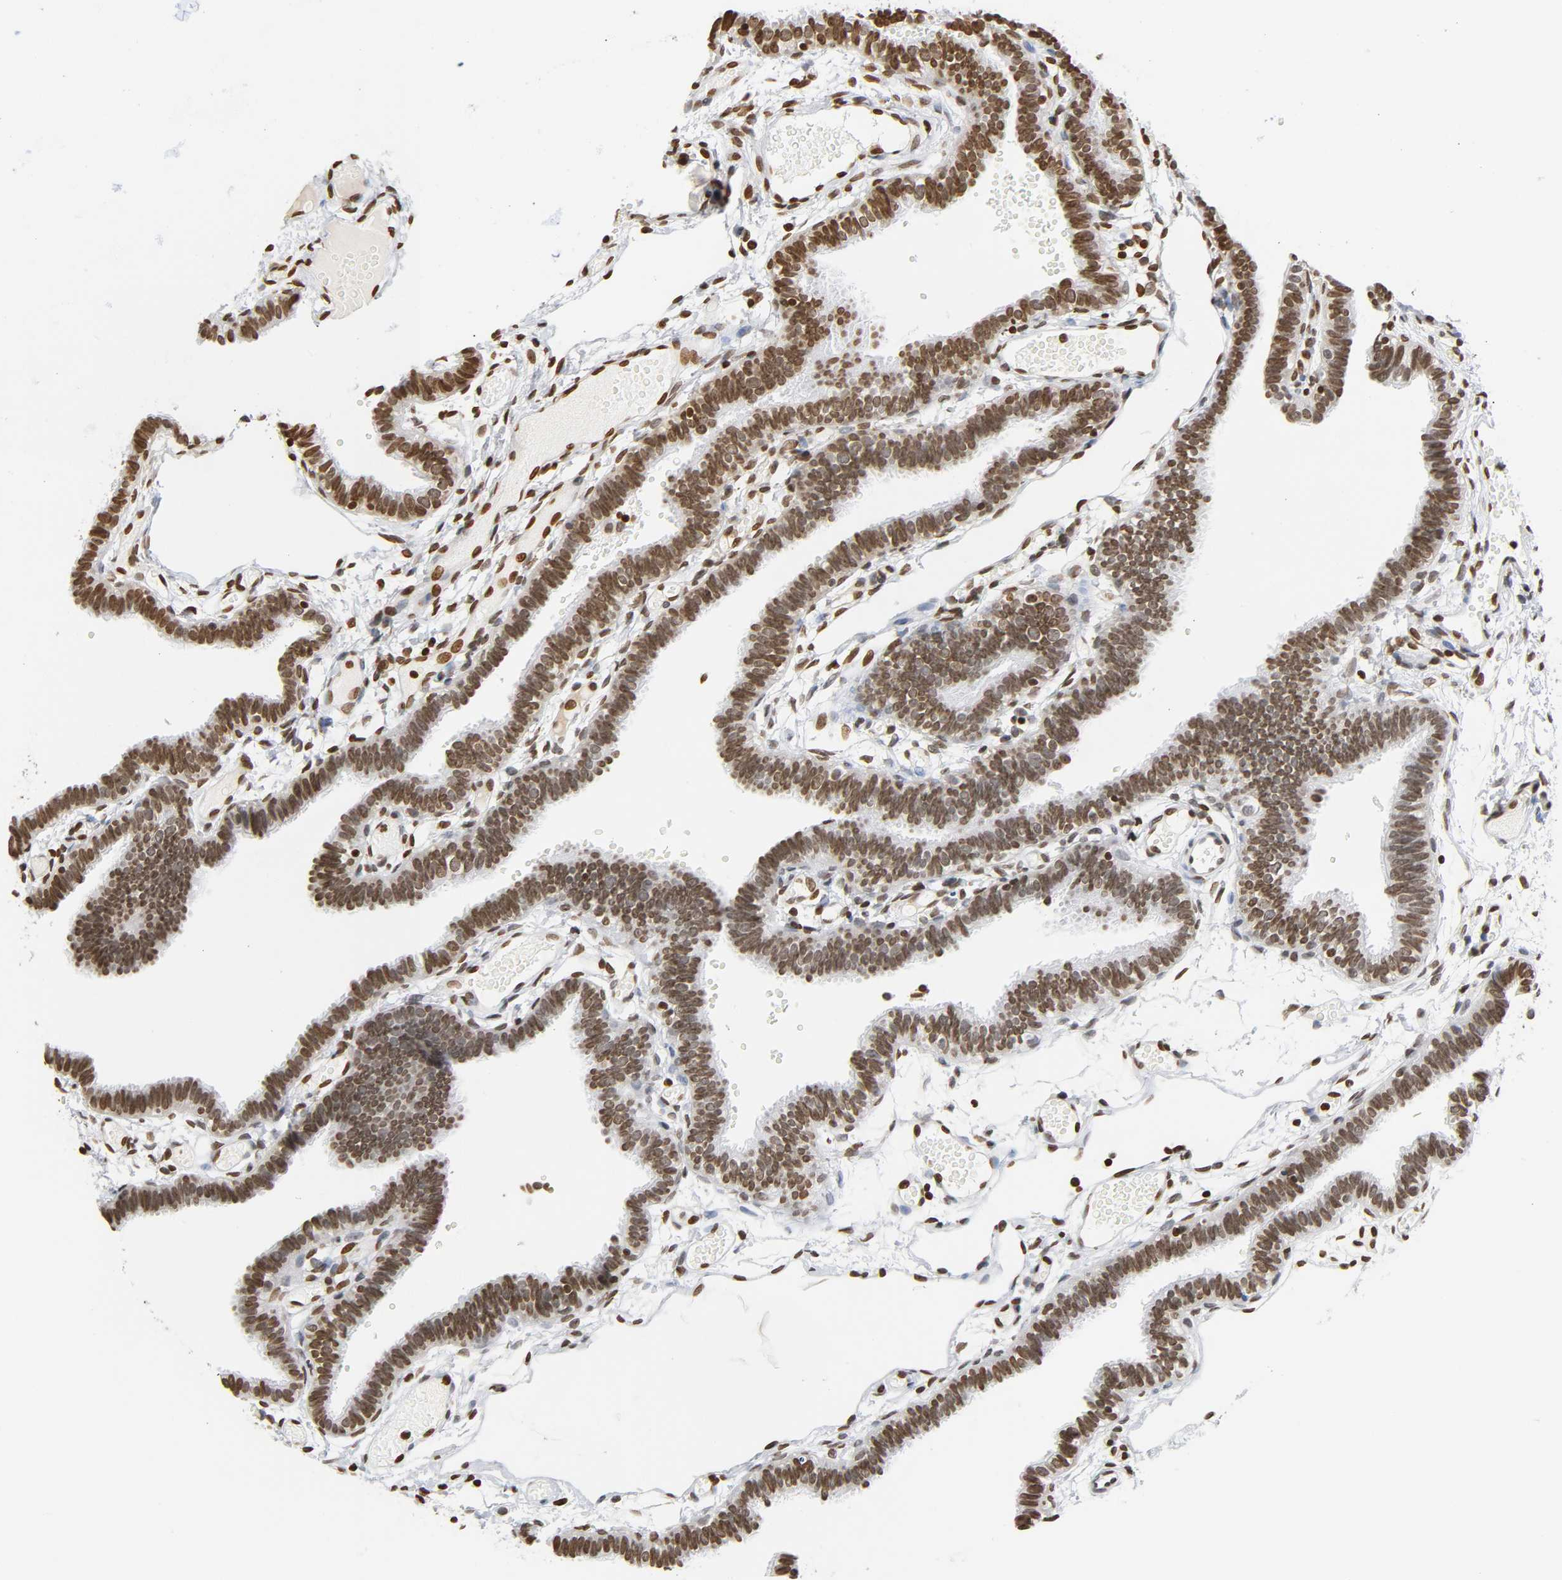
{"staining": {"intensity": "moderate", "quantity": ">75%", "location": "nuclear"}, "tissue": "fallopian tube", "cell_type": "Glandular cells", "image_type": "normal", "snomed": [{"axis": "morphology", "description": "Normal tissue, NOS"}, {"axis": "topography", "description": "Fallopian tube"}], "caption": "Moderate nuclear protein positivity is appreciated in about >75% of glandular cells in fallopian tube. (DAB IHC, brown staining for protein, blue staining for nuclei).", "gene": "HOXA6", "patient": {"sex": "female", "age": 29}}